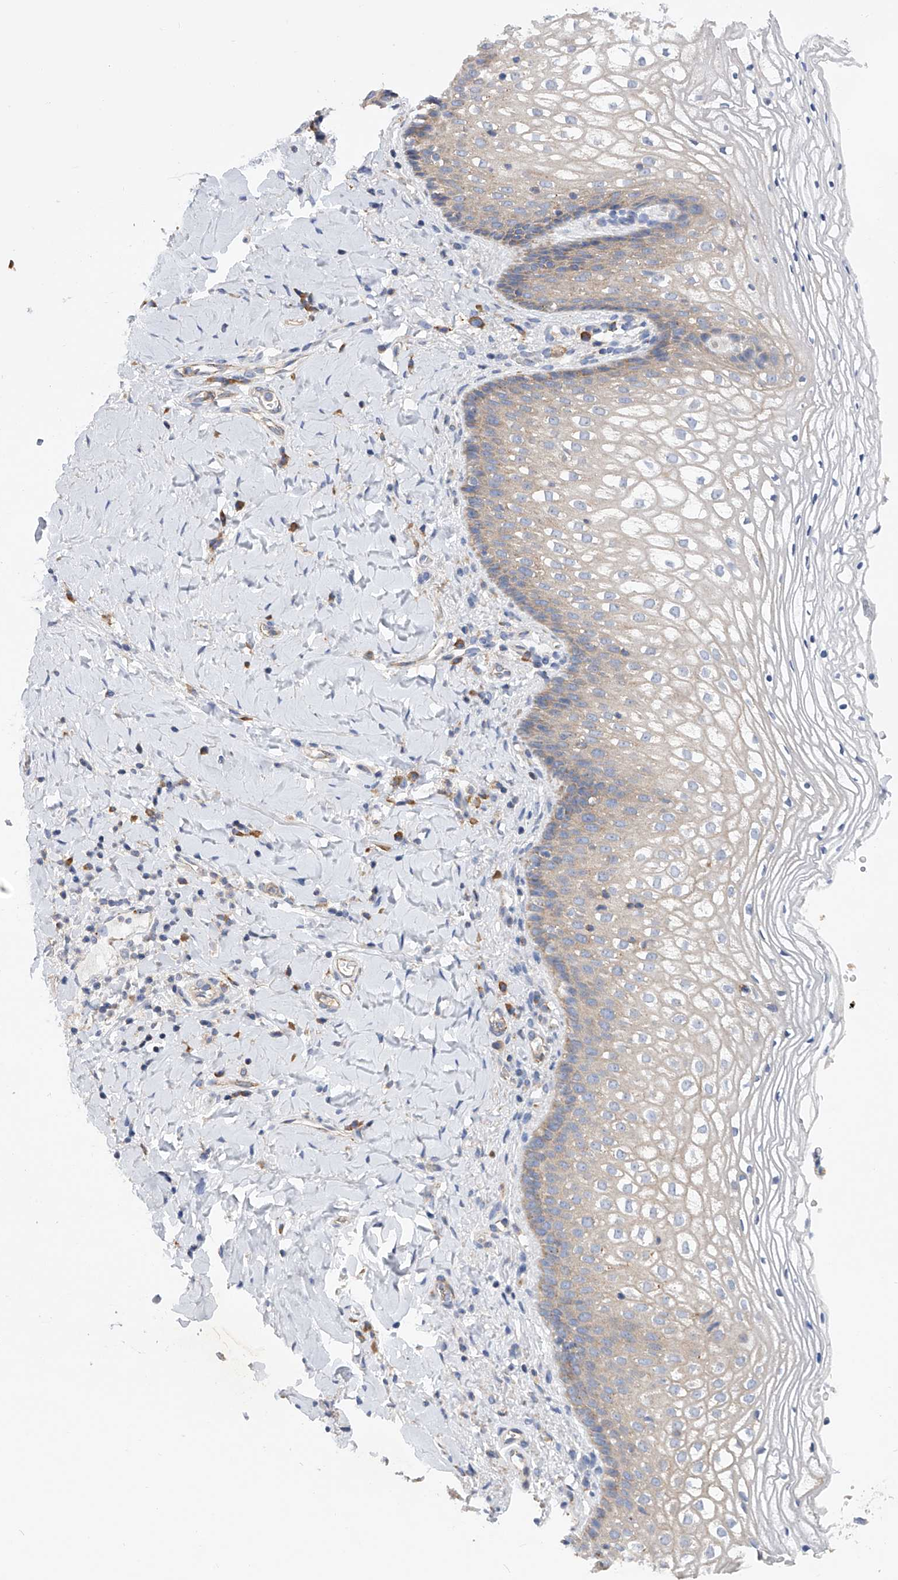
{"staining": {"intensity": "weak", "quantity": "25%-75%", "location": "cytoplasmic/membranous"}, "tissue": "vagina", "cell_type": "Squamous epithelial cells", "image_type": "normal", "snomed": [{"axis": "morphology", "description": "Normal tissue, NOS"}, {"axis": "topography", "description": "Vagina"}], "caption": "Approximately 25%-75% of squamous epithelial cells in benign human vagina show weak cytoplasmic/membranous protein positivity as visualized by brown immunohistochemical staining.", "gene": "MLYCD", "patient": {"sex": "female", "age": 60}}